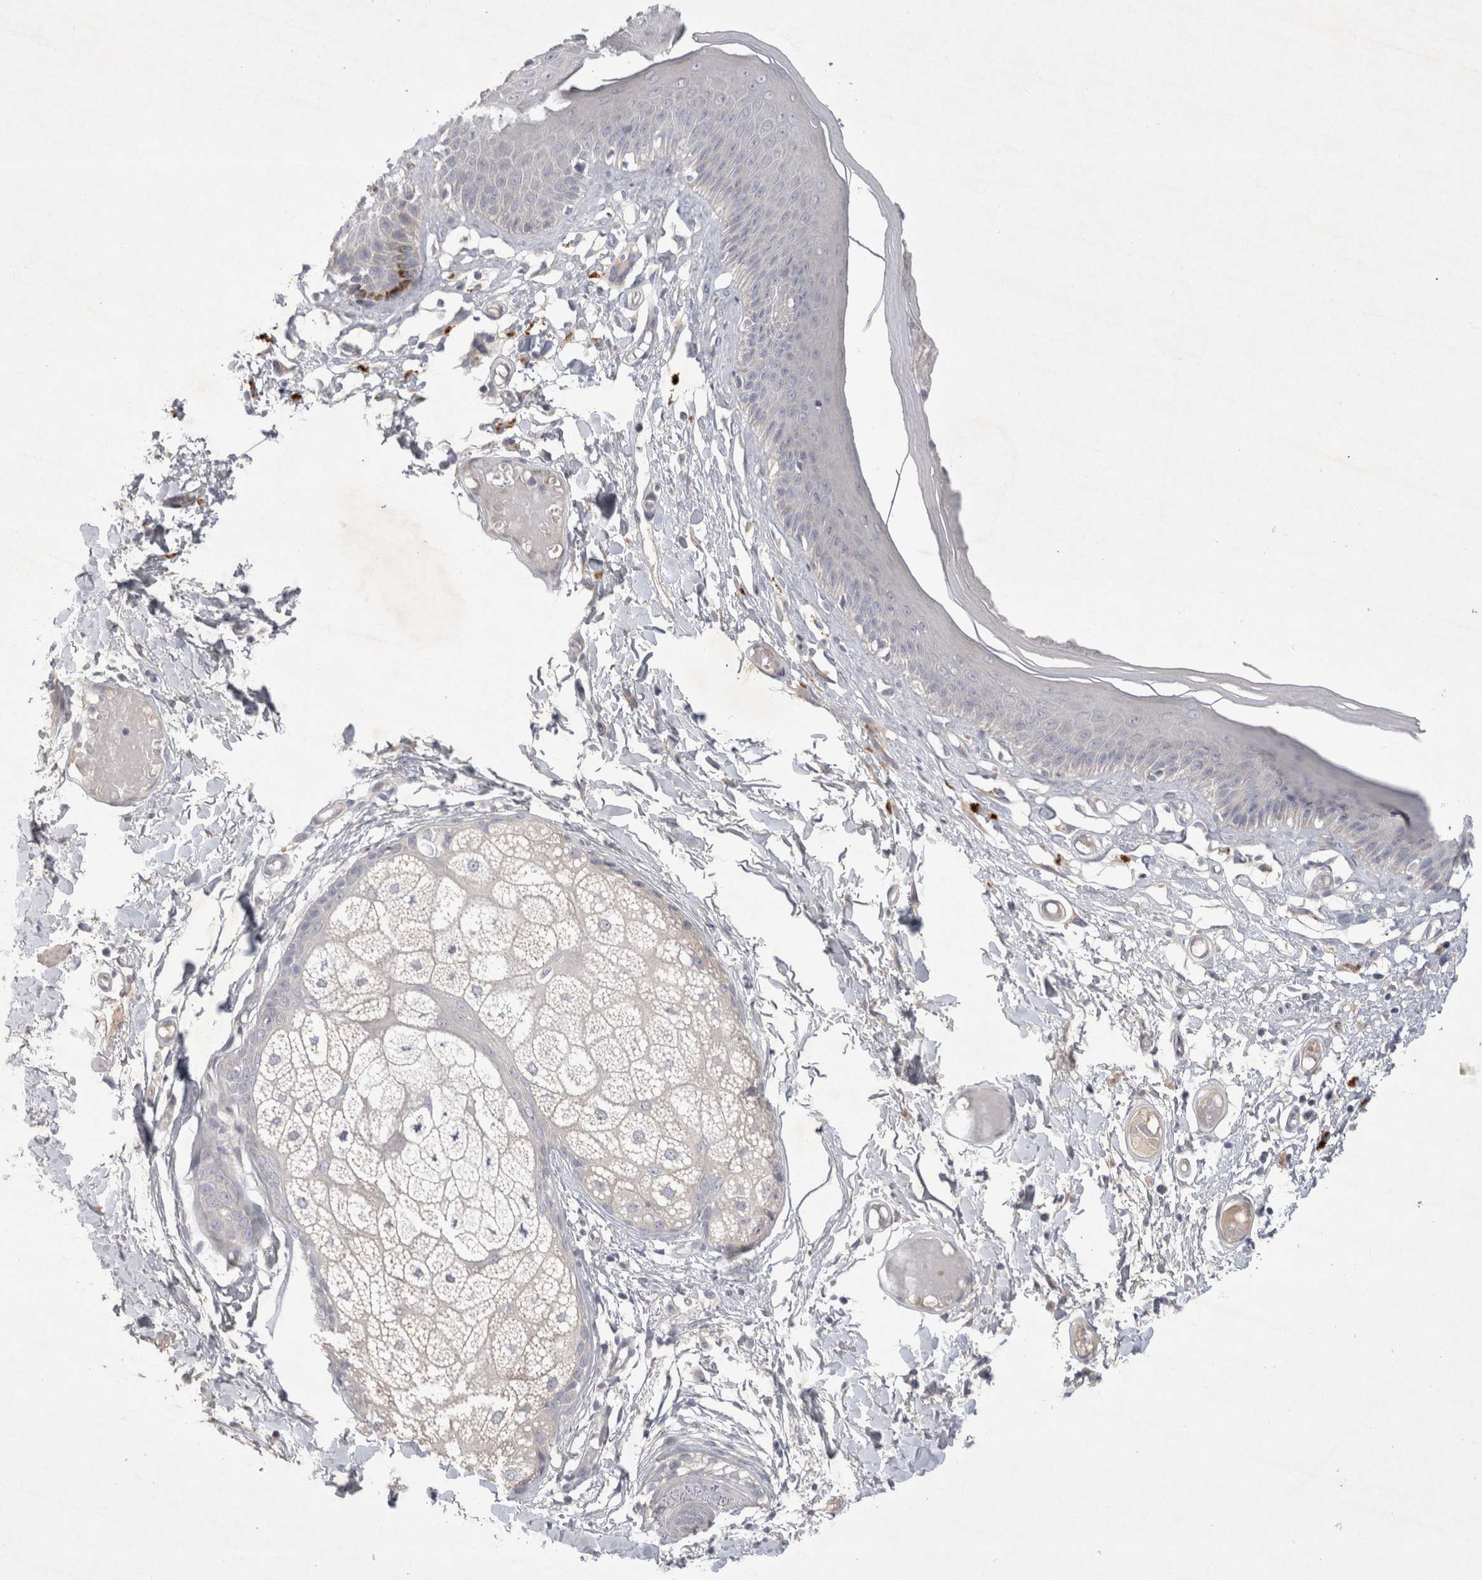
{"staining": {"intensity": "moderate", "quantity": "<25%", "location": "cytoplasmic/membranous"}, "tissue": "skin", "cell_type": "Epidermal cells", "image_type": "normal", "snomed": [{"axis": "morphology", "description": "Normal tissue, NOS"}, {"axis": "topography", "description": "Vulva"}], "caption": "Immunohistochemical staining of unremarkable skin exhibits low levels of moderate cytoplasmic/membranous staining in about <25% of epidermal cells. (Stains: DAB in brown, nuclei in blue, Microscopy: brightfield microscopy at high magnification).", "gene": "BZW2", "patient": {"sex": "female", "age": 73}}